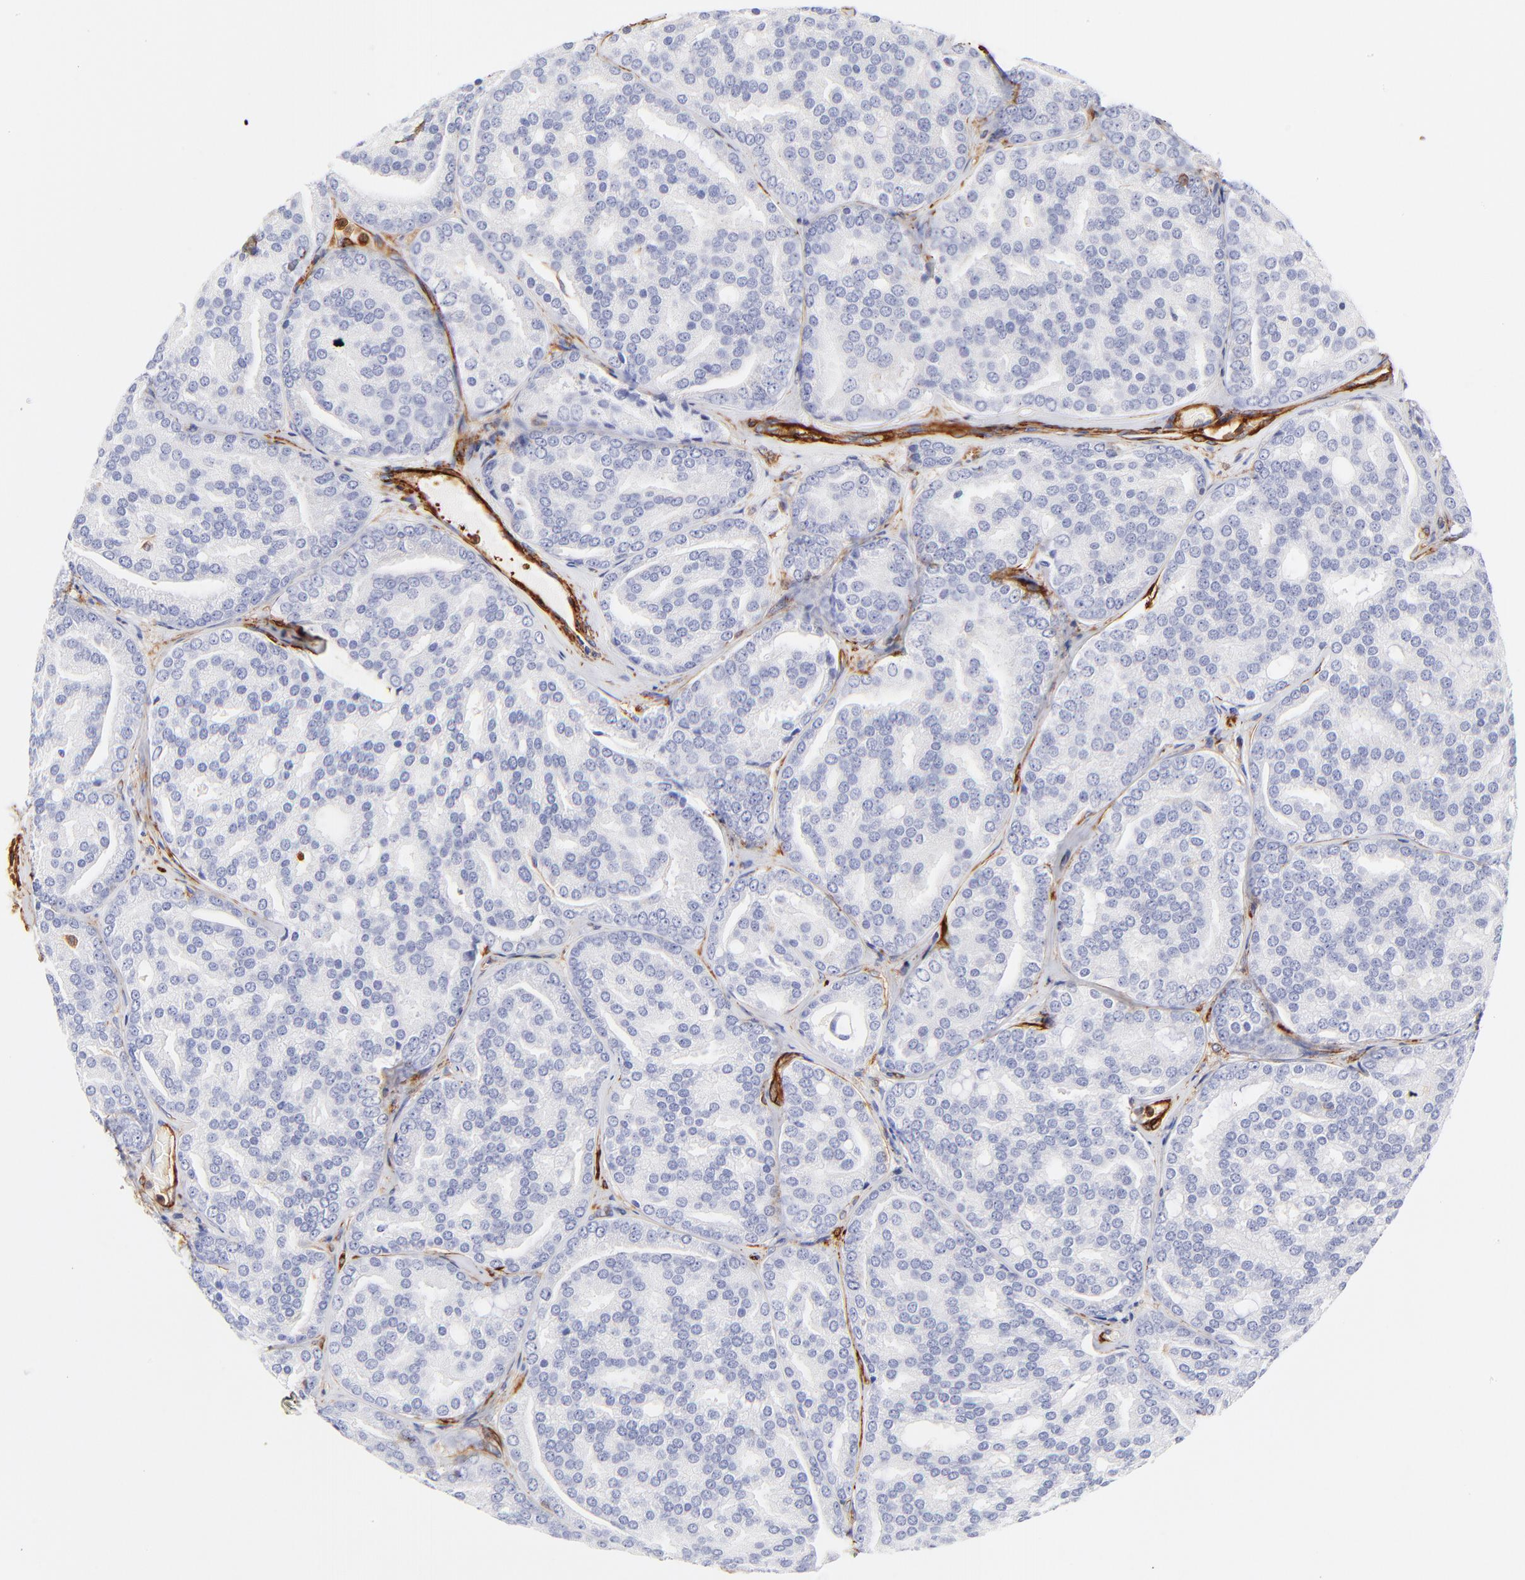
{"staining": {"intensity": "negative", "quantity": "none", "location": "none"}, "tissue": "prostate cancer", "cell_type": "Tumor cells", "image_type": "cancer", "snomed": [{"axis": "morphology", "description": "Adenocarcinoma, High grade"}, {"axis": "topography", "description": "Prostate"}], "caption": "Immunohistochemical staining of human prostate adenocarcinoma (high-grade) exhibits no significant expression in tumor cells.", "gene": "FLNA", "patient": {"sex": "male", "age": 64}}